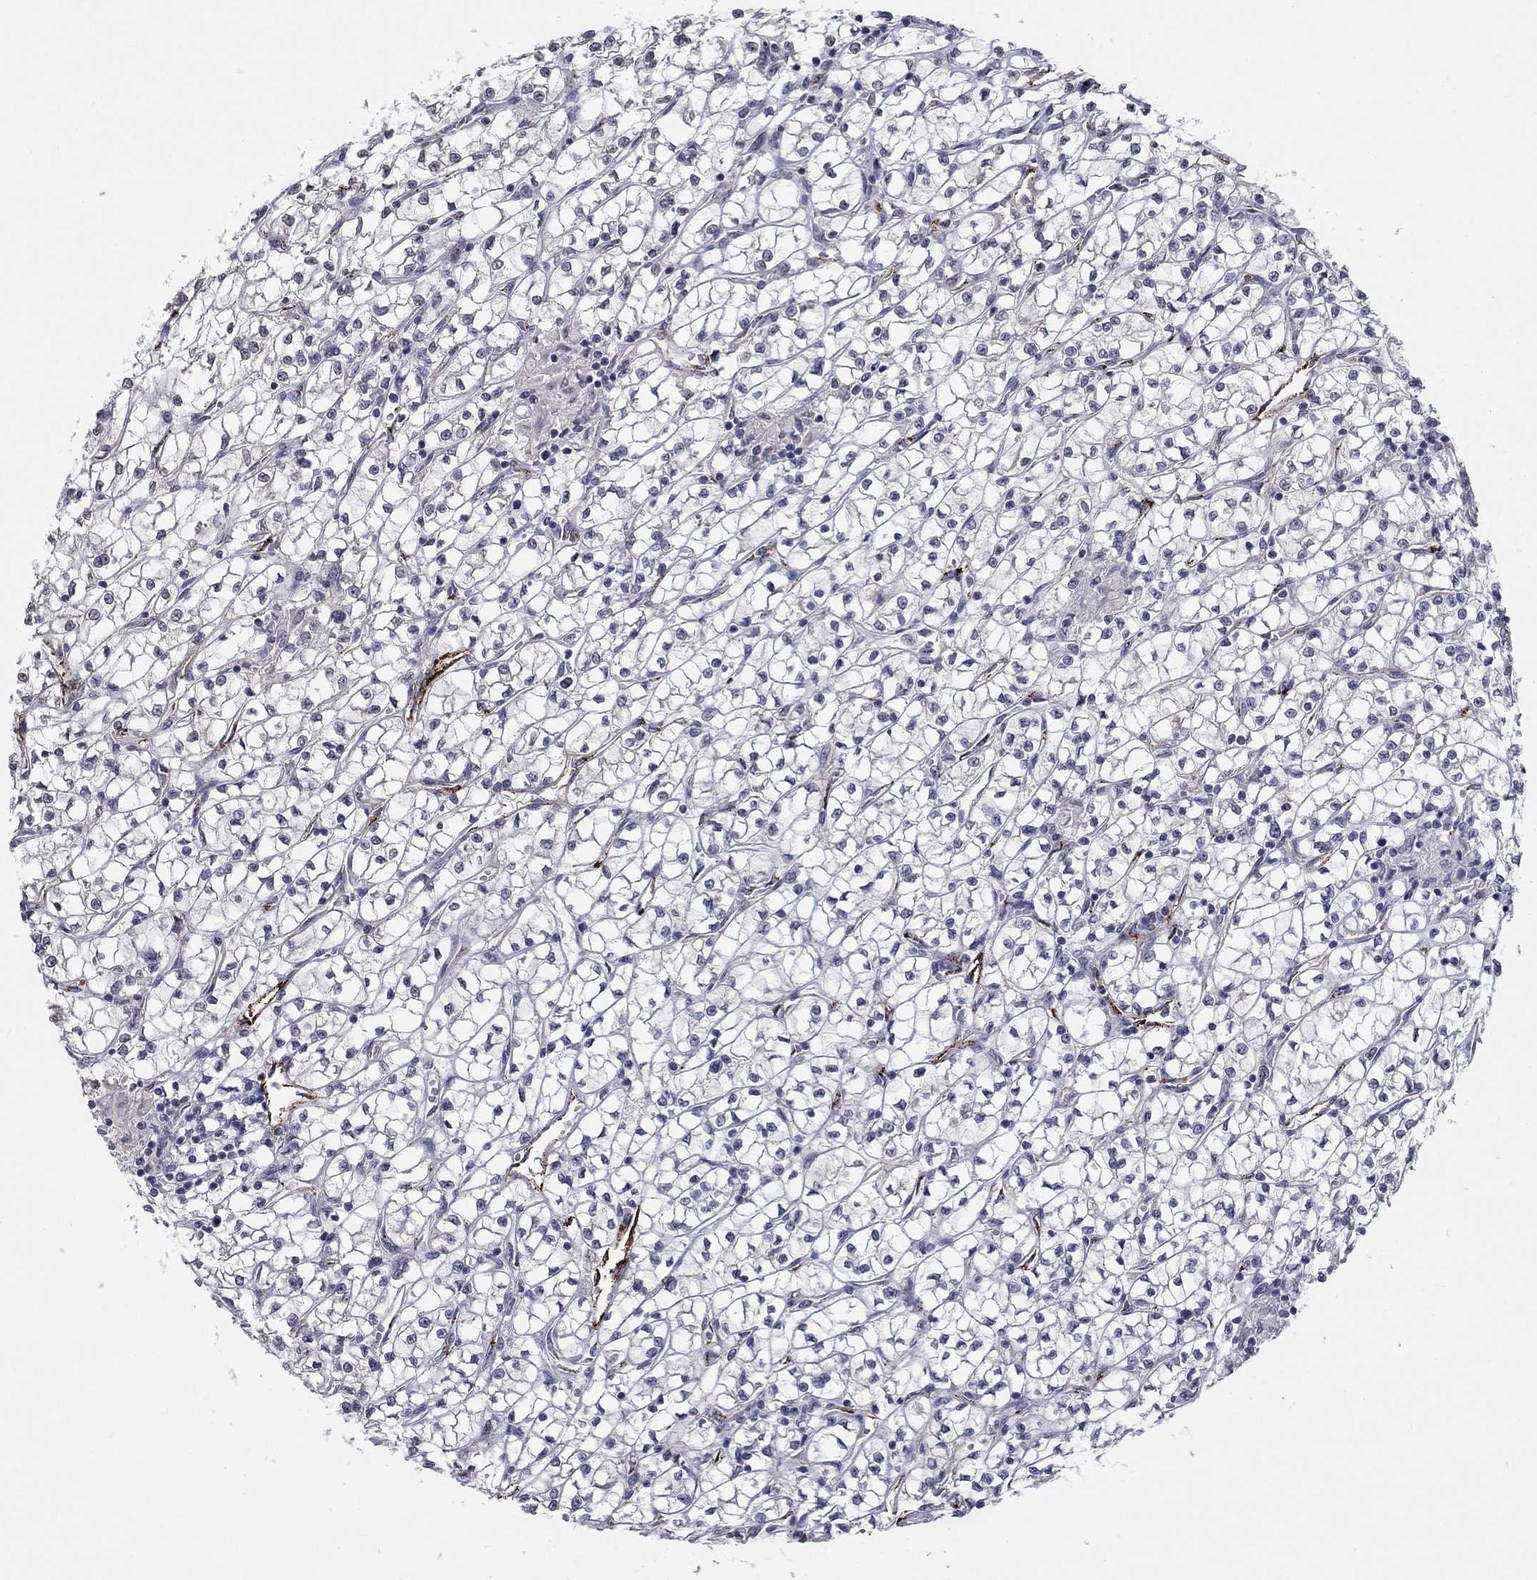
{"staining": {"intensity": "negative", "quantity": "none", "location": "none"}, "tissue": "renal cancer", "cell_type": "Tumor cells", "image_type": "cancer", "snomed": [{"axis": "morphology", "description": "Adenocarcinoma, NOS"}, {"axis": "topography", "description": "Kidney"}], "caption": "Renal adenocarcinoma stained for a protein using immunohistochemistry displays no staining tumor cells.", "gene": "TINAG", "patient": {"sex": "female", "age": 64}}